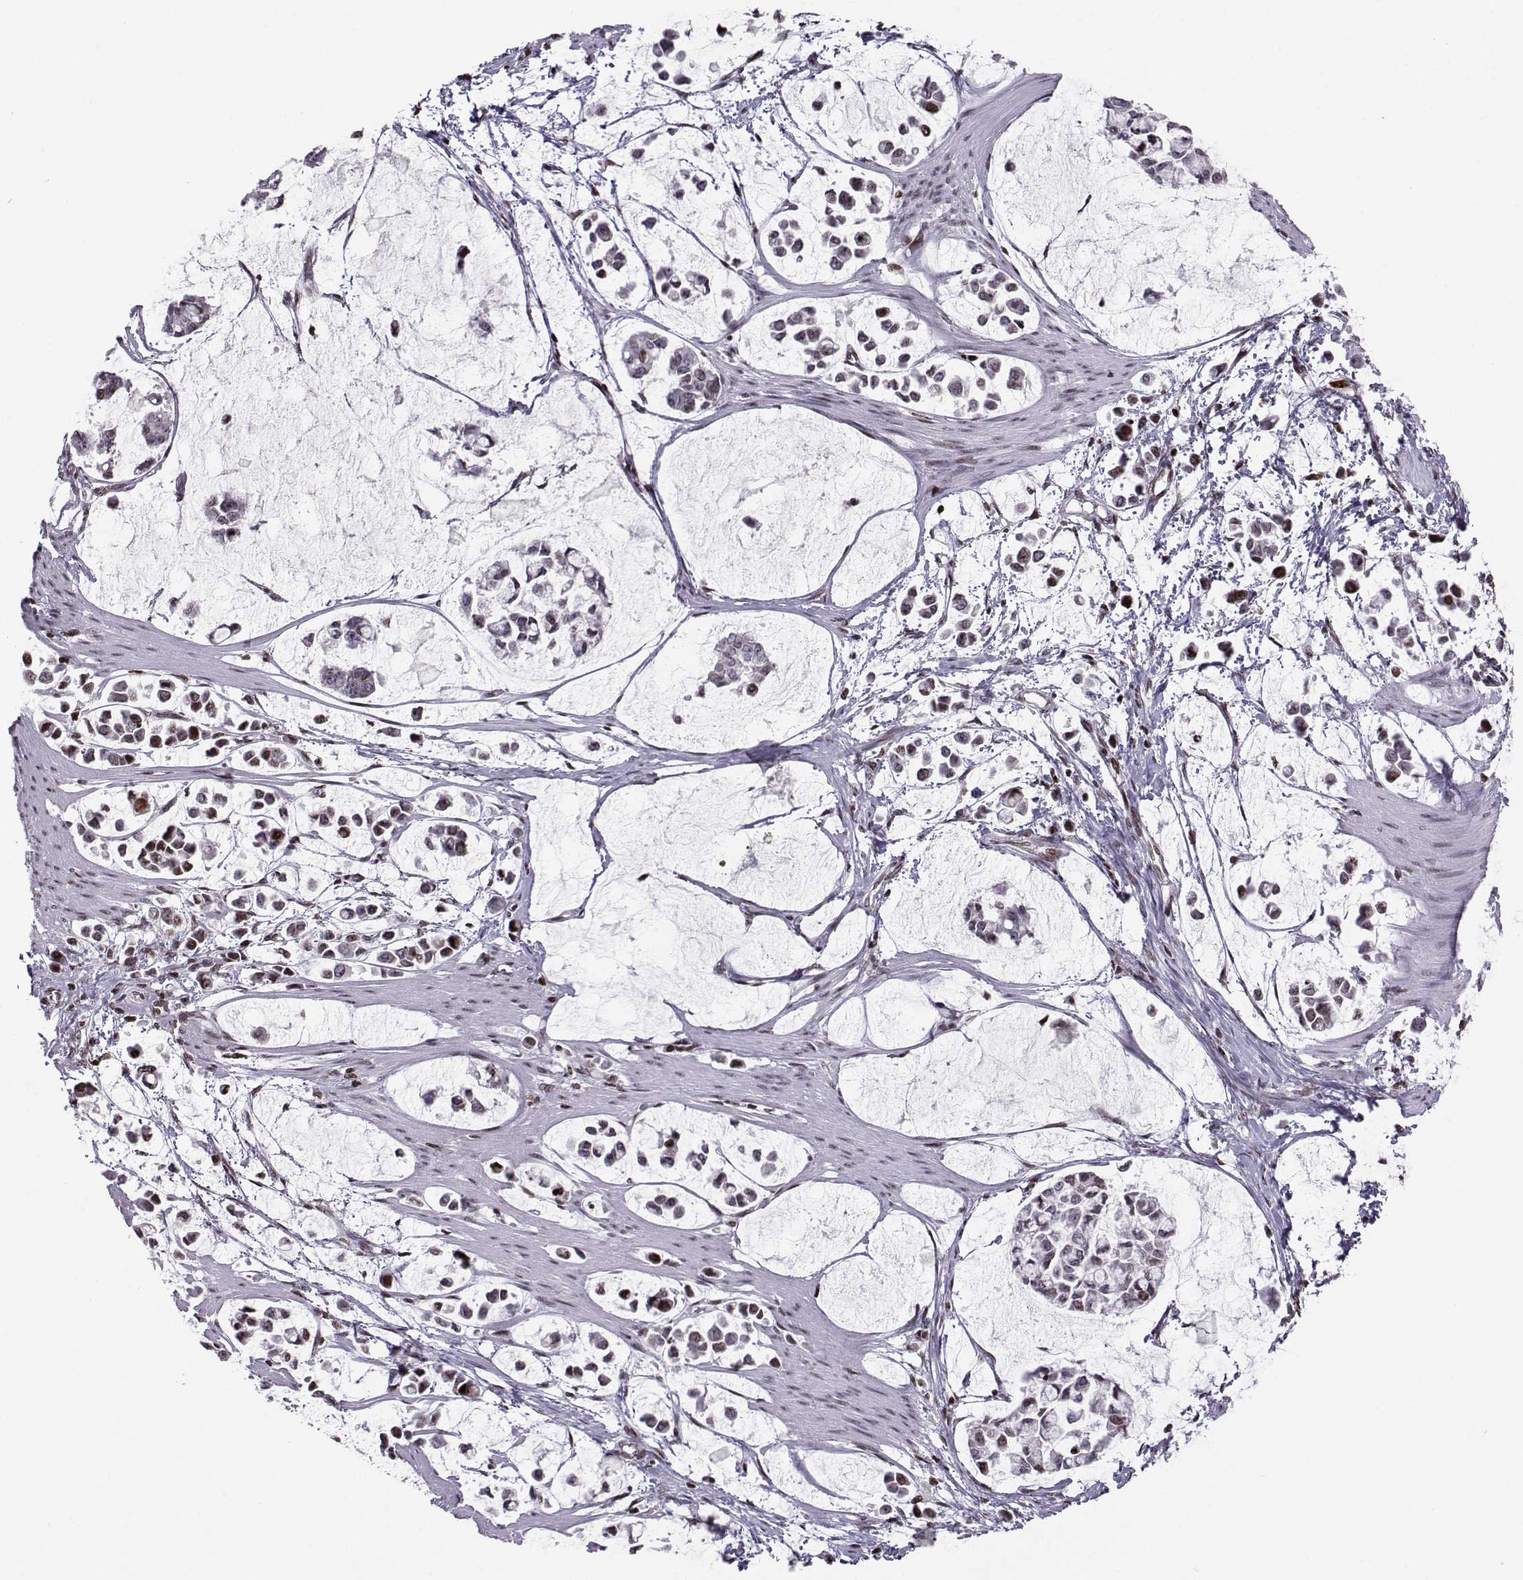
{"staining": {"intensity": "strong", "quantity": "<25%", "location": "nuclear"}, "tissue": "stomach cancer", "cell_type": "Tumor cells", "image_type": "cancer", "snomed": [{"axis": "morphology", "description": "Adenocarcinoma, NOS"}, {"axis": "topography", "description": "Stomach"}], "caption": "Strong nuclear positivity is present in about <25% of tumor cells in stomach adenocarcinoma.", "gene": "ZNF19", "patient": {"sex": "male", "age": 82}}